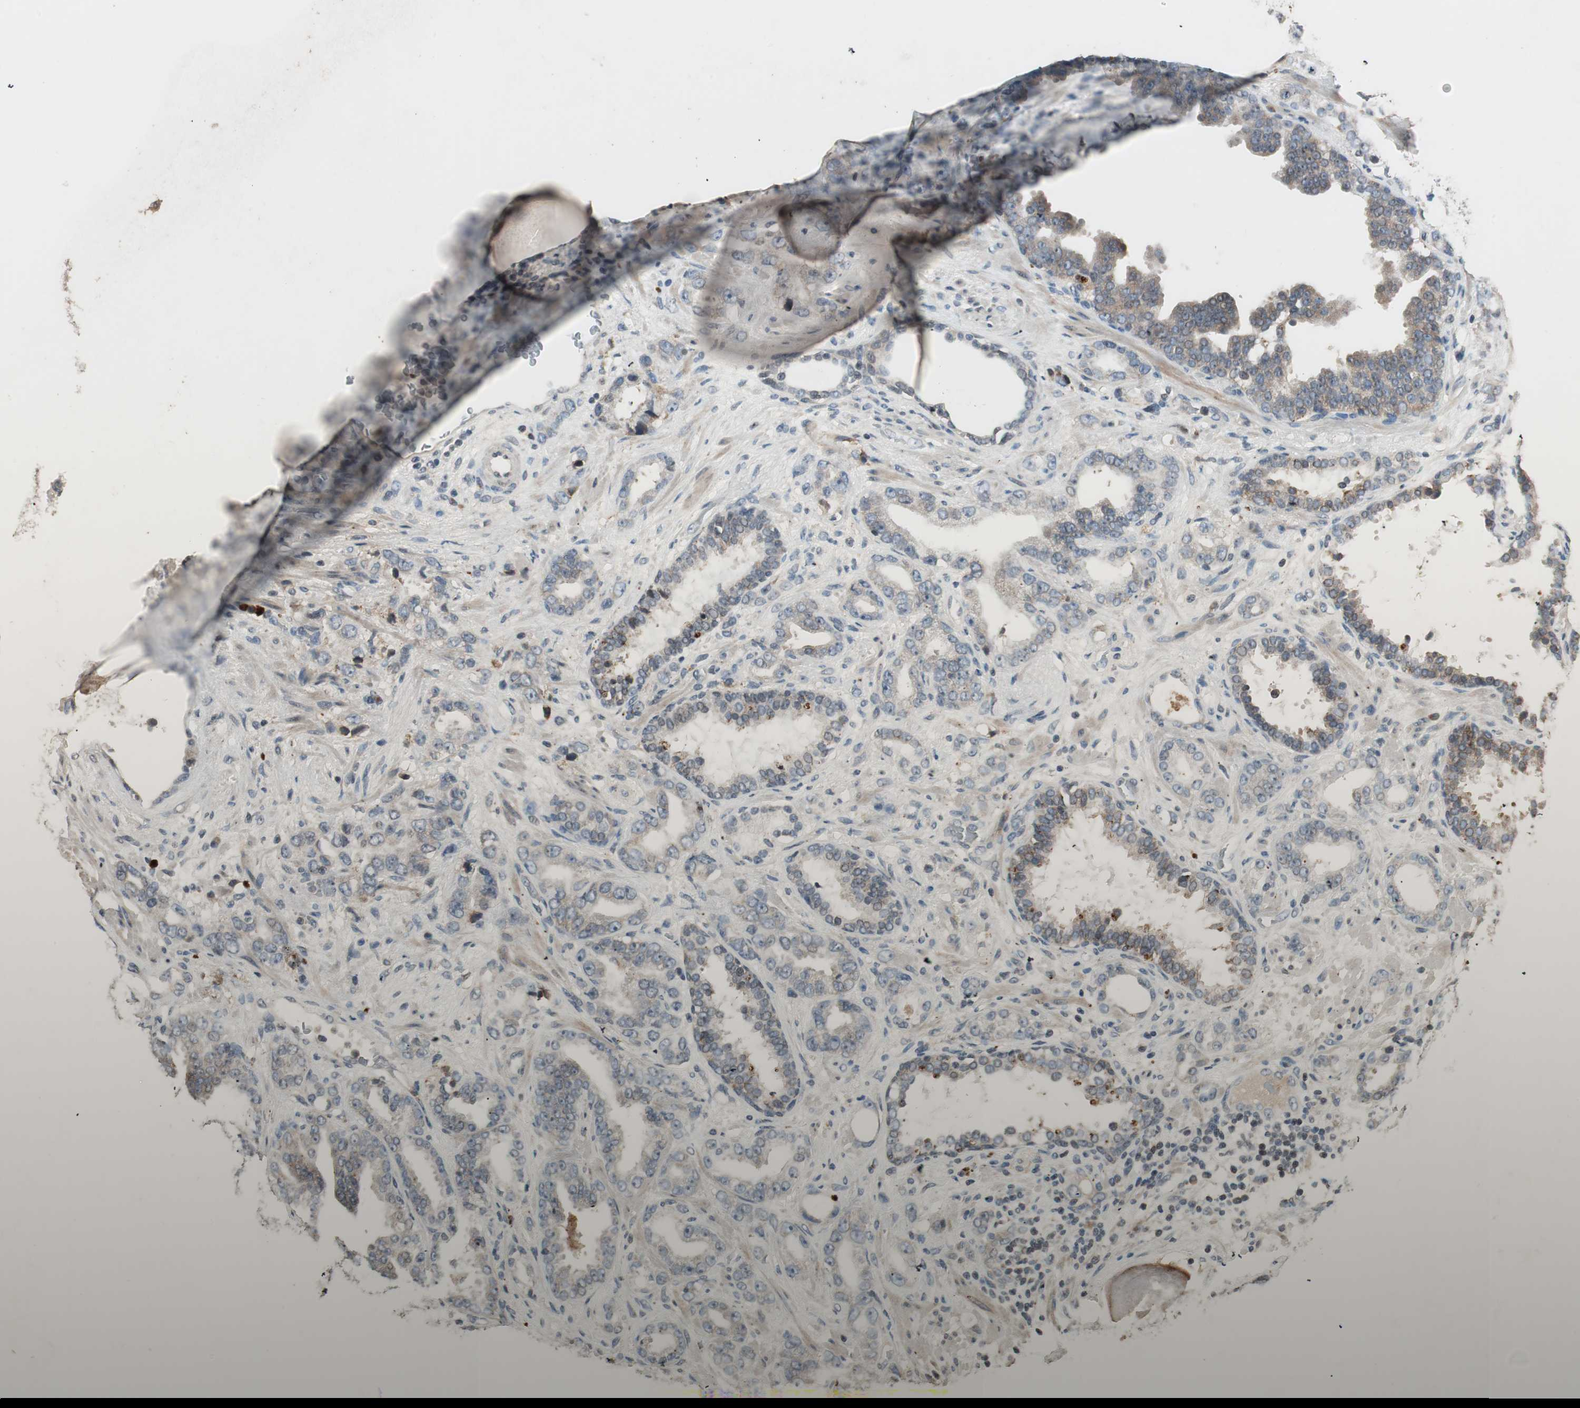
{"staining": {"intensity": "moderate", "quantity": "25%-75%", "location": "cytoplasmic/membranous"}, "tissue": "prostate cancer", "cell_type": "Tumor cells", "image_type": "cancer", "snomed": [{"axis": "morphology", "description": "Adenocarcinoma, Low grade"}, {"axis": "topography", "description": "Prostate"}], "caption": "A photomicrograph of low-grade adenocarcinoma (prostate) stained for a protein exhibits moderate cytoplasmic/membranous brown staining in tumor cells.", "gene": "SFRP1", "patient": {"sex": "male", "age": 63}}